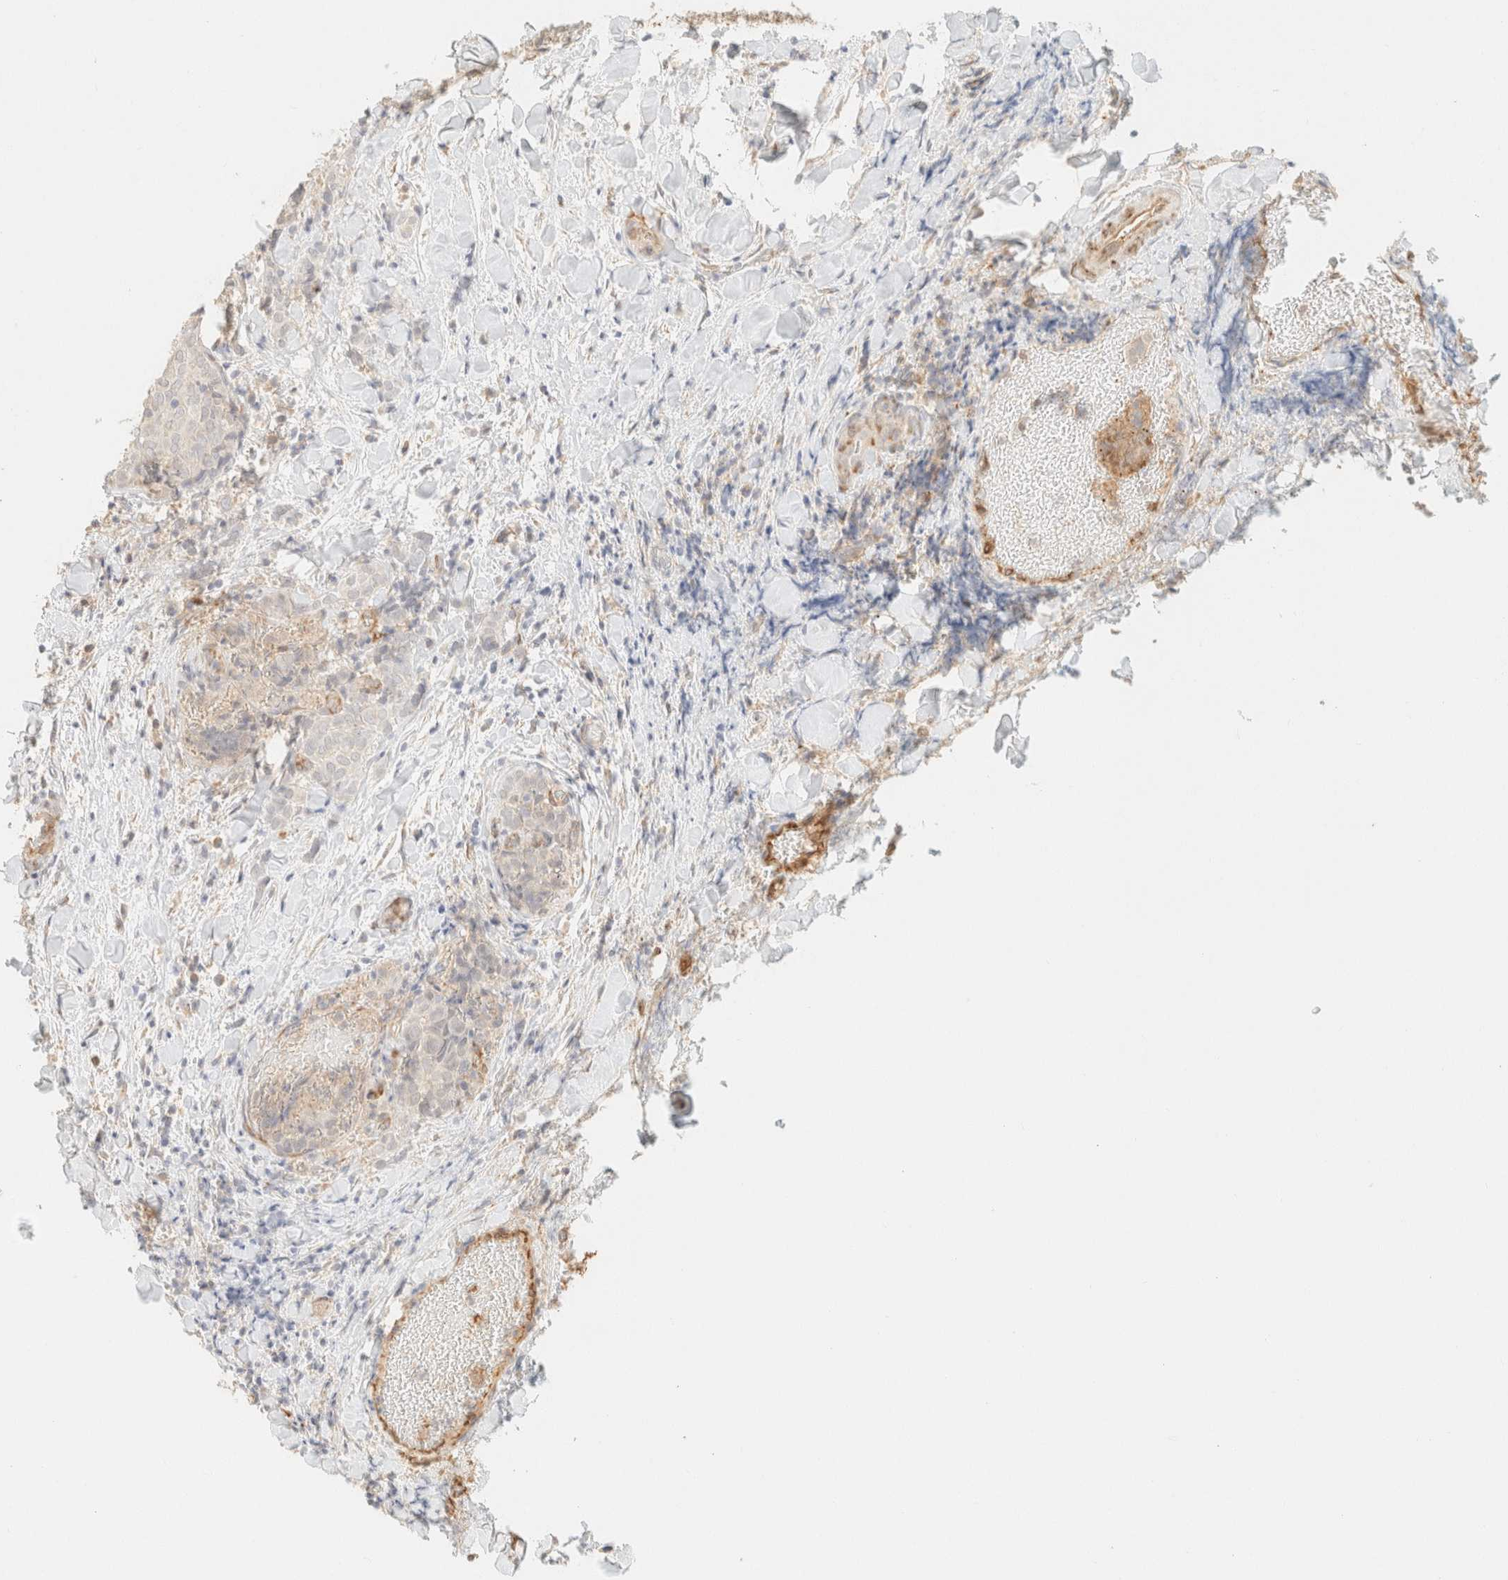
{"staining": {"intensity": "negative", "quantity": "none", "location": "none"}, "tissue": "thyroid cancer", "cell_type": "Tumor cells", "image_type": "cancer", "snomed": [{"axis": "morphology", "description": "Normal tissue, NOS"}, {"axis": "morphology", "description": "Papillary adenocarcinoma, NOS"}, {"axis": "topography", "description": "Thyroid gland"}], "caption": "Micrograph shows no significant protein positivity in tumor cells of papillary adenocarcinoma (thyroid).", "gene": "SPARCL1", "patient": {"sex": "female", "age": 30}}